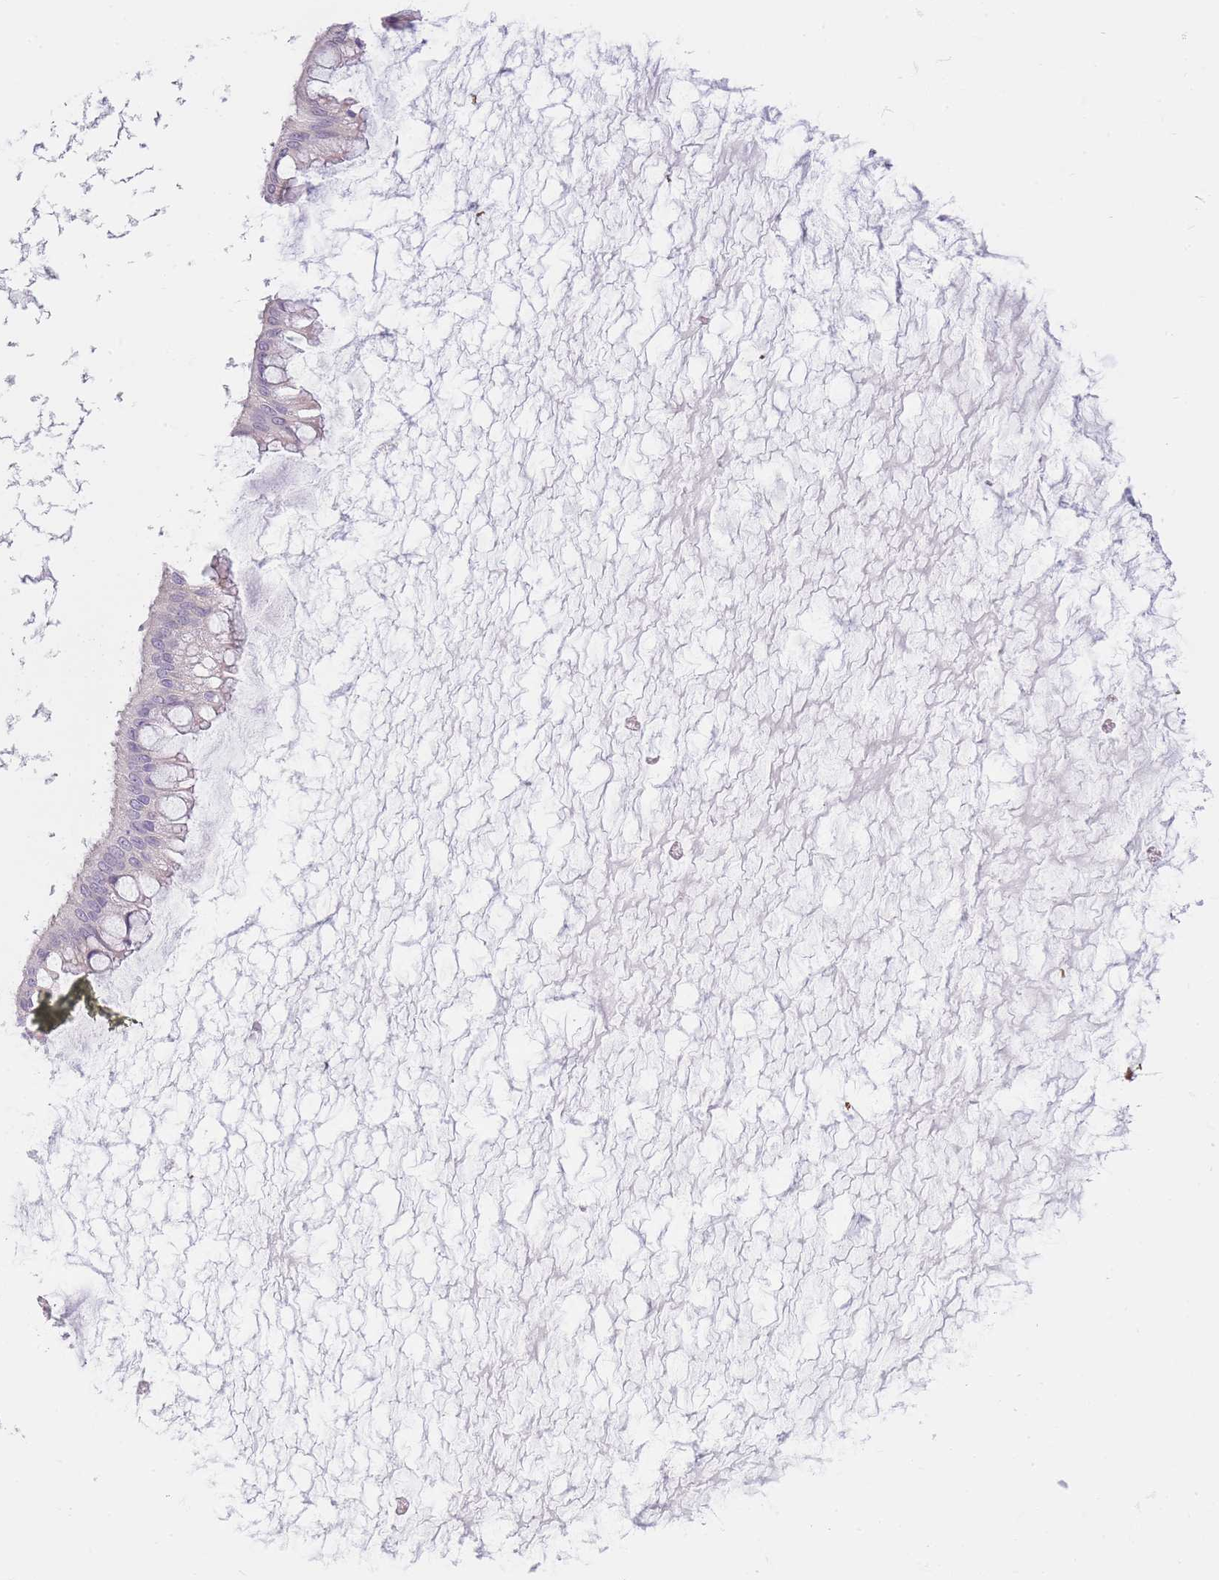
{"staining": {"intensity": "negative", "quantity": "none", "location": "none"}, "tissue": "ovarian cancer", "cell_type": "Tumor cells", "image_type": "cancer", "snomed": [{"axis": "morphology", "description": "Cystadenocarcinoma, mucinous, NOS"}, {"axis": "topography", "description": "Ovary"}], "caption": "IHC photomicrograph of neoplastic tissue: human ovarian cancer stained with DAB shows no significant protein positivity in tumor cells.", "gene": "TMEM236", "patient": {"sex": "female", "age": 73}}